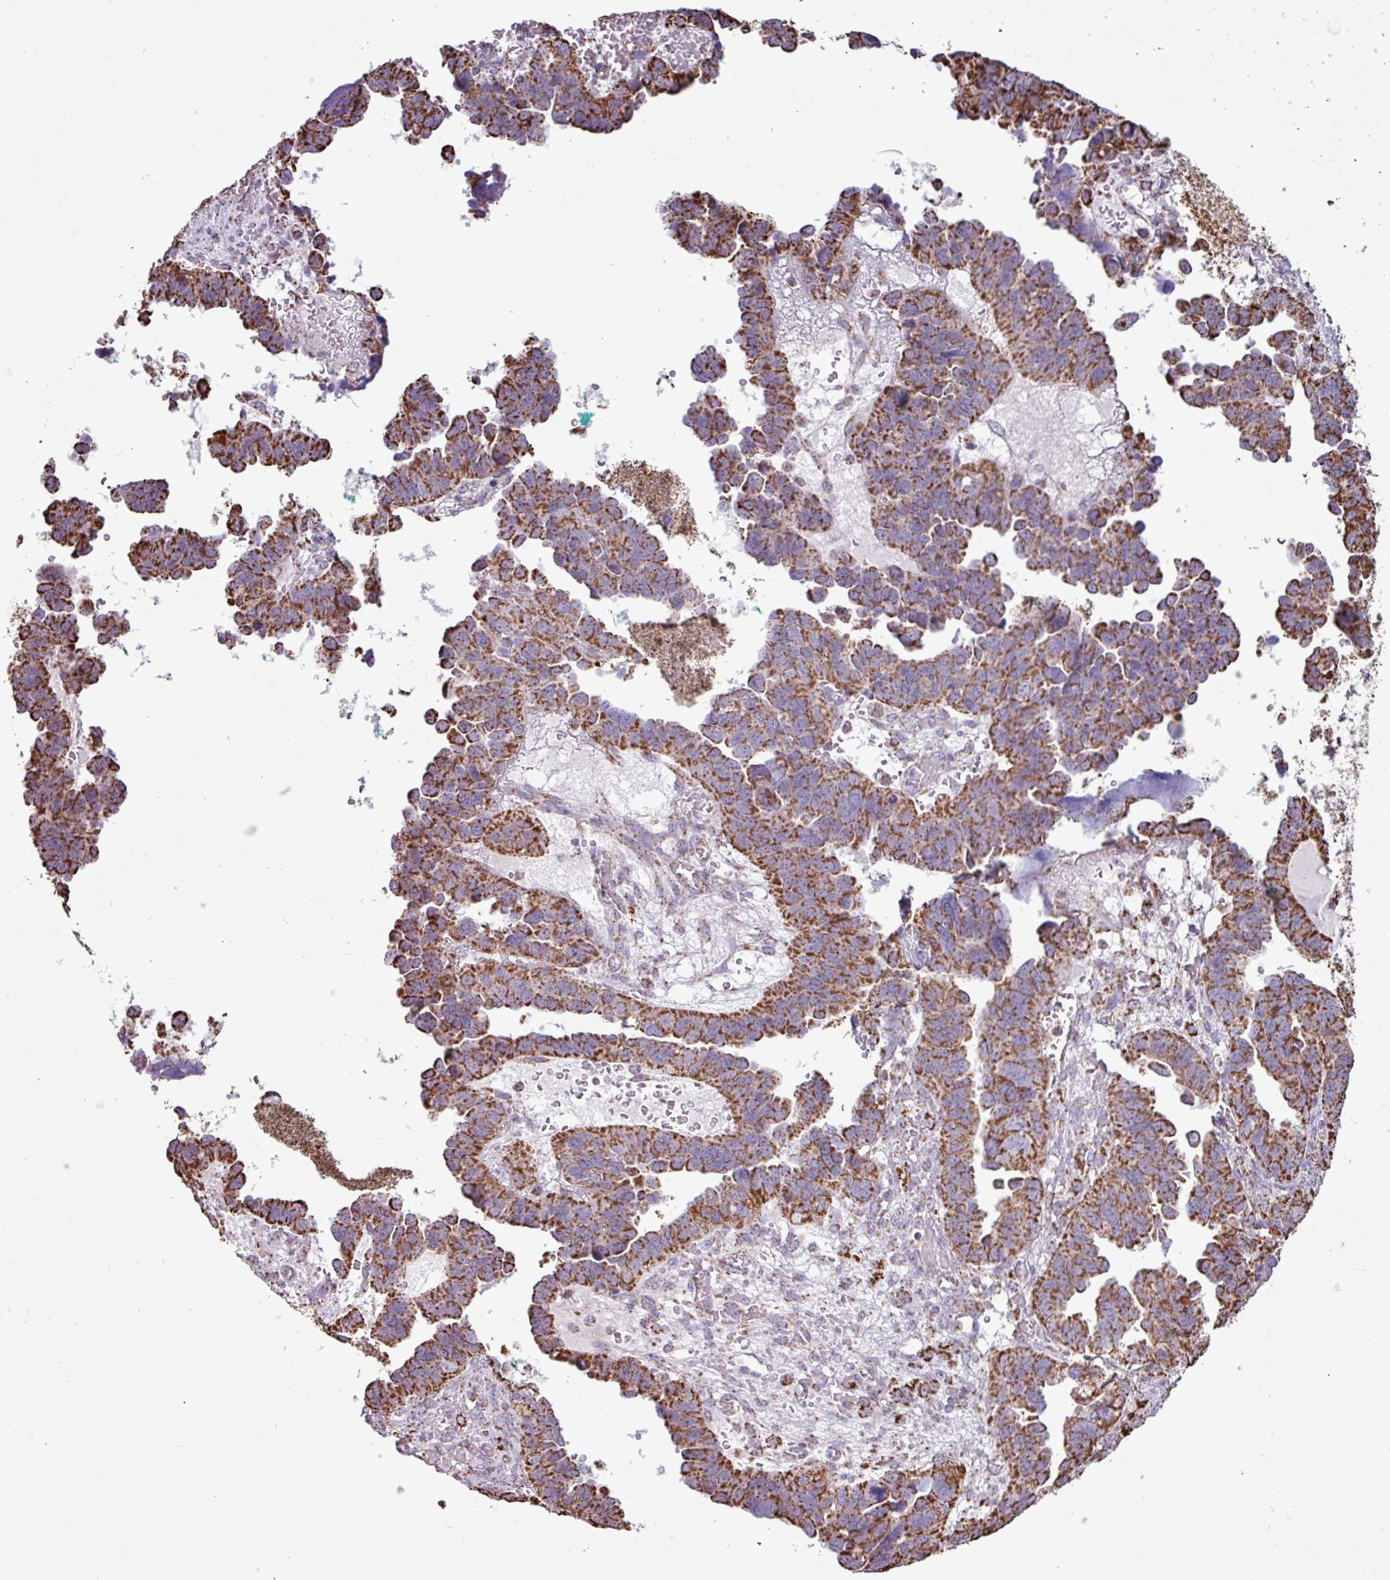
{"staining": {"intensity": "strong", "quantity": ">75%", "location": "cytoplasmic/membranous"}, "tissue": "ovarian cancer", "cell_type": "Tumor cells", "image_type": "cancer", "snomed": [{"axis": "morphology", "description": "Cystadenocarcinoma, serous, NOS"}, {"axis": "topography", "description": "Ovary"}], "caption": "Protein expression analysis of ovarian cancer (serous cystadenocarcinoma) exhibits strong cytoplasmic/membranous expression in about >75% of tumor cells.", "gene": "ALG8", "patient": {"sex": "female", "age": 64}}